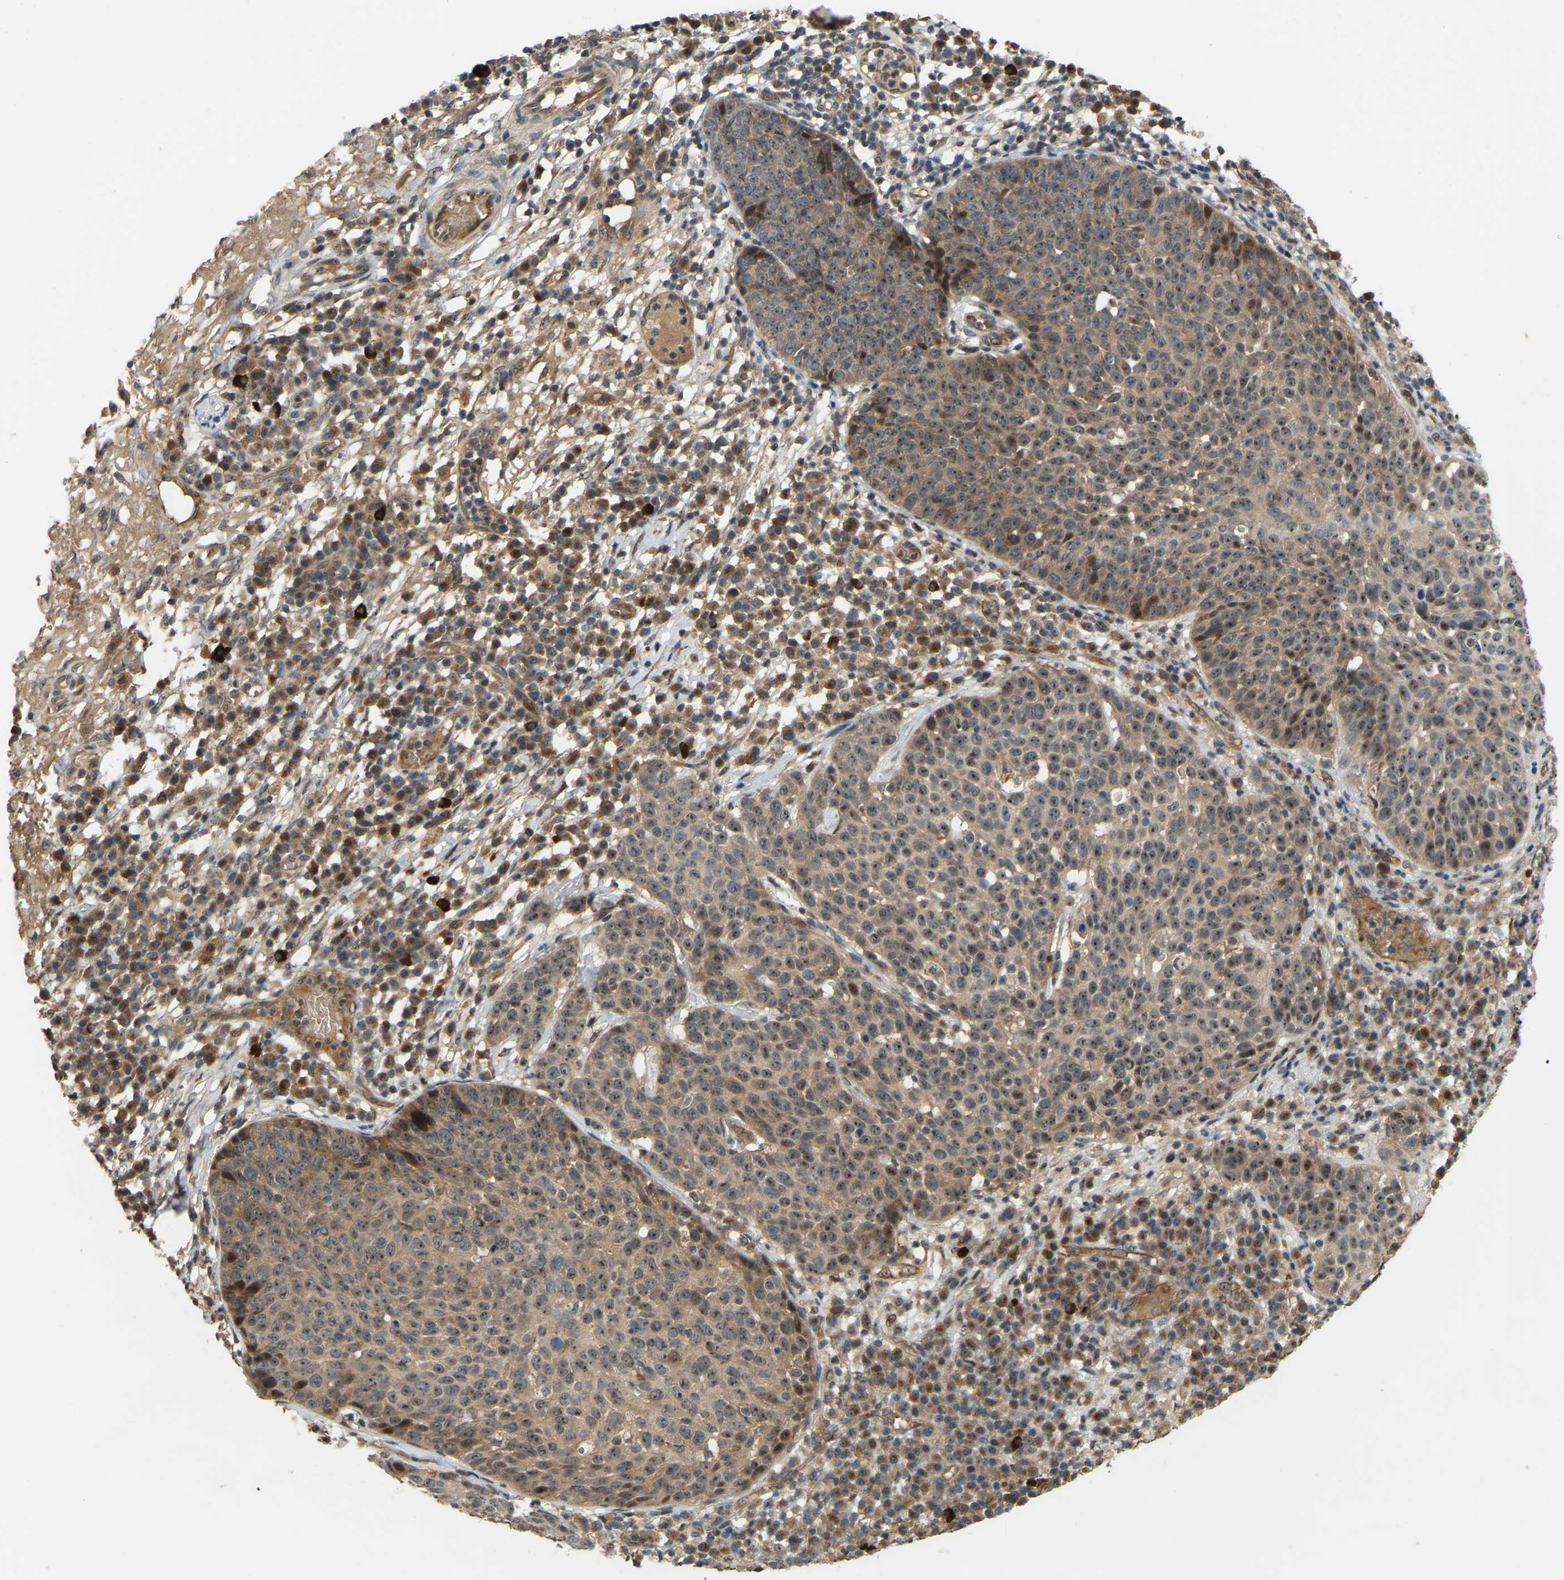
{"staining": {"intensity": "moderate", "quantity": "25%-75%", "location": "cytoplasmic/membranous,nuclear"}, "tissue": "skin cancer", "cell_type": "Tumor cells", "image_type": "cancer", "snomed": [{"axis": "morphology", "description": "Squamous cell carcinoma in situ, NOS"}, {"axis": "morphology", "description": "Squamous cell carcinoma, NOS"}, {"axis": "topography", "description": "Skin"}], "caption": "Tumor cells reveal medium levels of moderate cytoplasmic/membranous and nuclear staining in about 25%-75% of cells in skin squamous cell carcinoma in situ. (brown staining indicates protein expression, while blue staining denotes nuclei).", "gene": "LIMK2", "patient": {"sex": "male", "age": 93}}